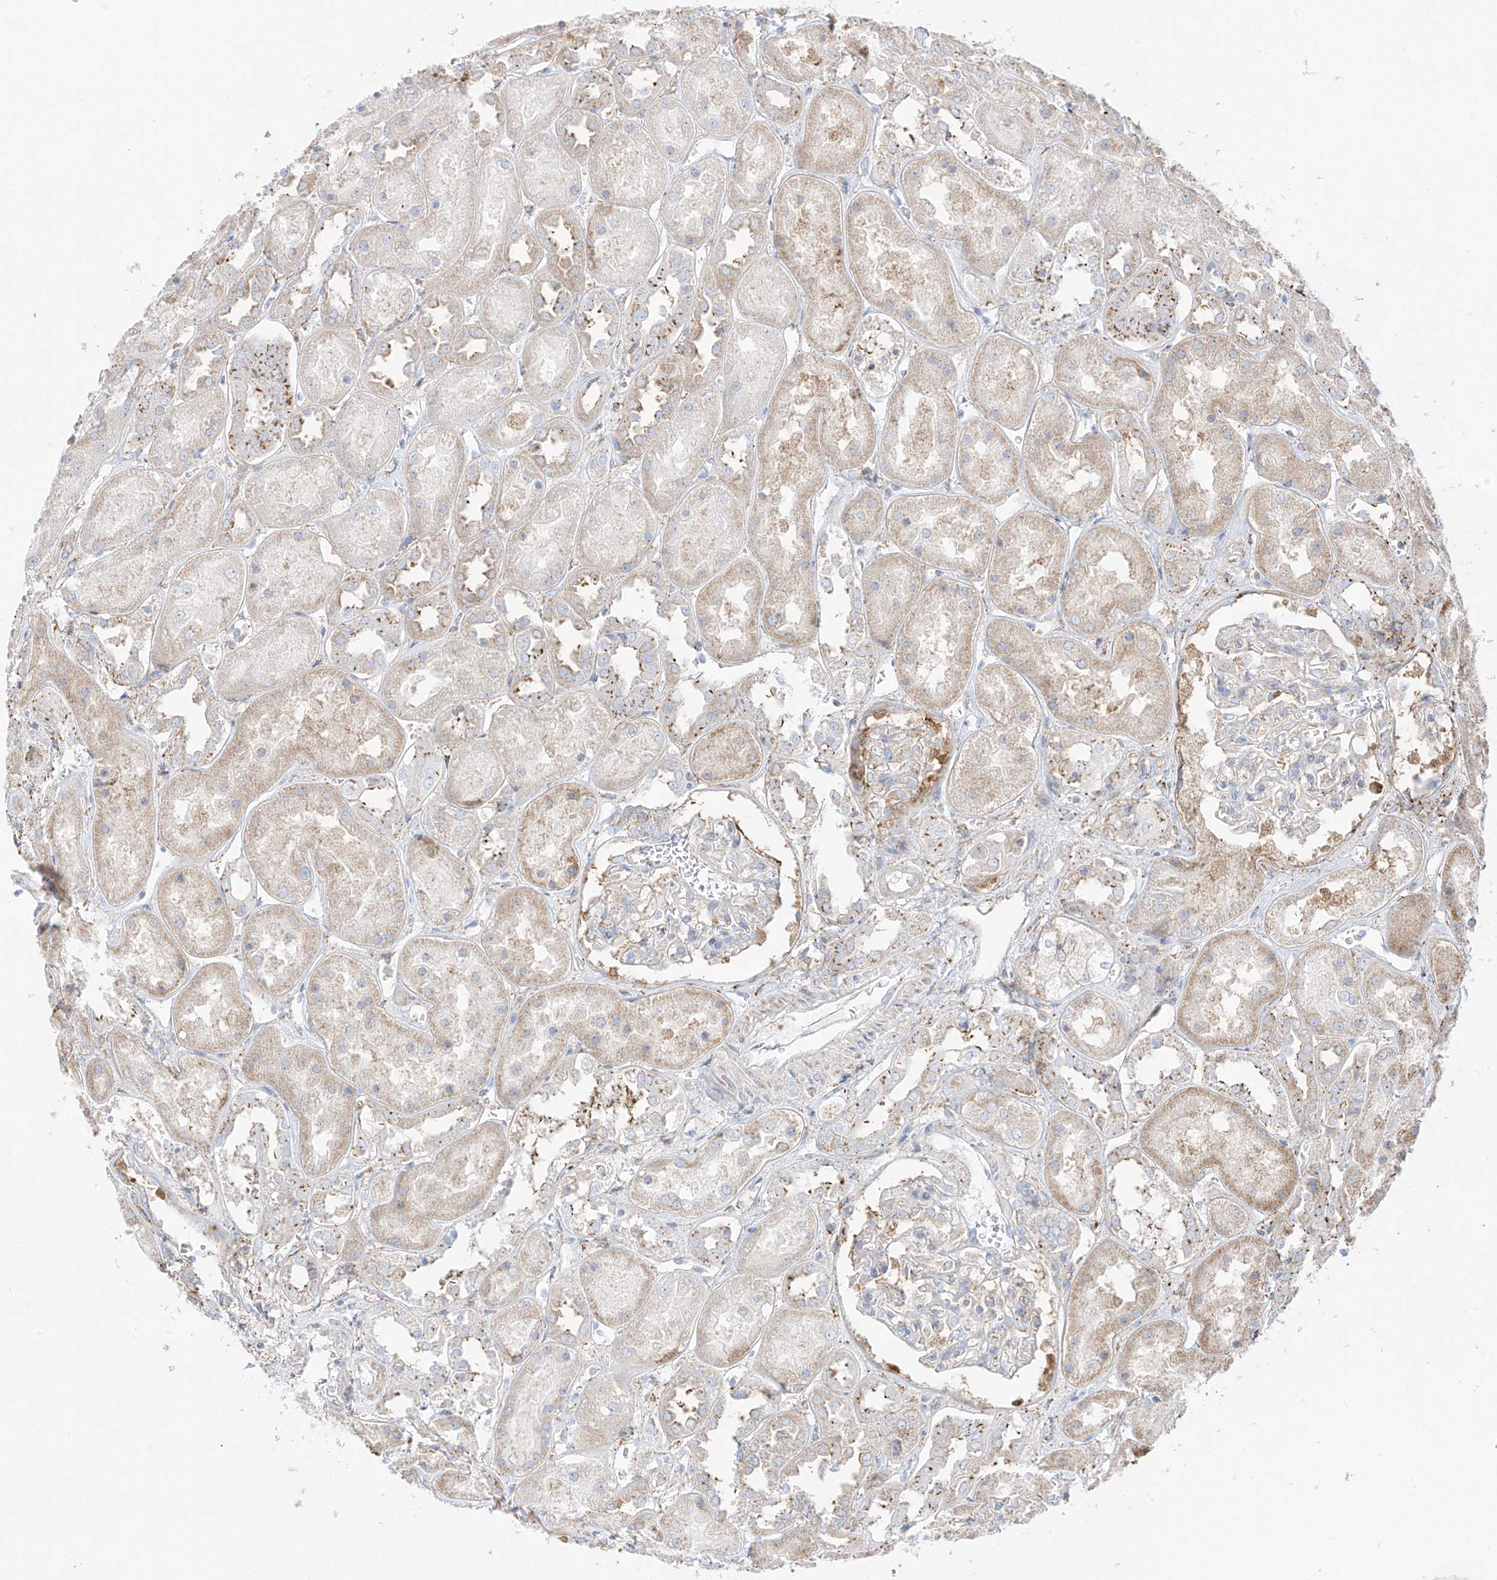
{"staining": {"intensity": "moderate", "quantity": "<25%", "location": "cytoplasmic/membranous"}, "tissue": "kidney", "cell_type": "Cells in glomeruli", "image_type": "normal", "snomed": [{"axis": "morphology", "description": "Normal tissue, NOS"}, {"axis": "topography", "description": "Kidney"}], "caption": "A low amount of moderate cytoplasmic/membranous expression is appreciated in approximately <25% of cells in glomeruli in unremarkable kidney.", "gene": "XKR3", "patient": {"sex": "male", "age": 70}}